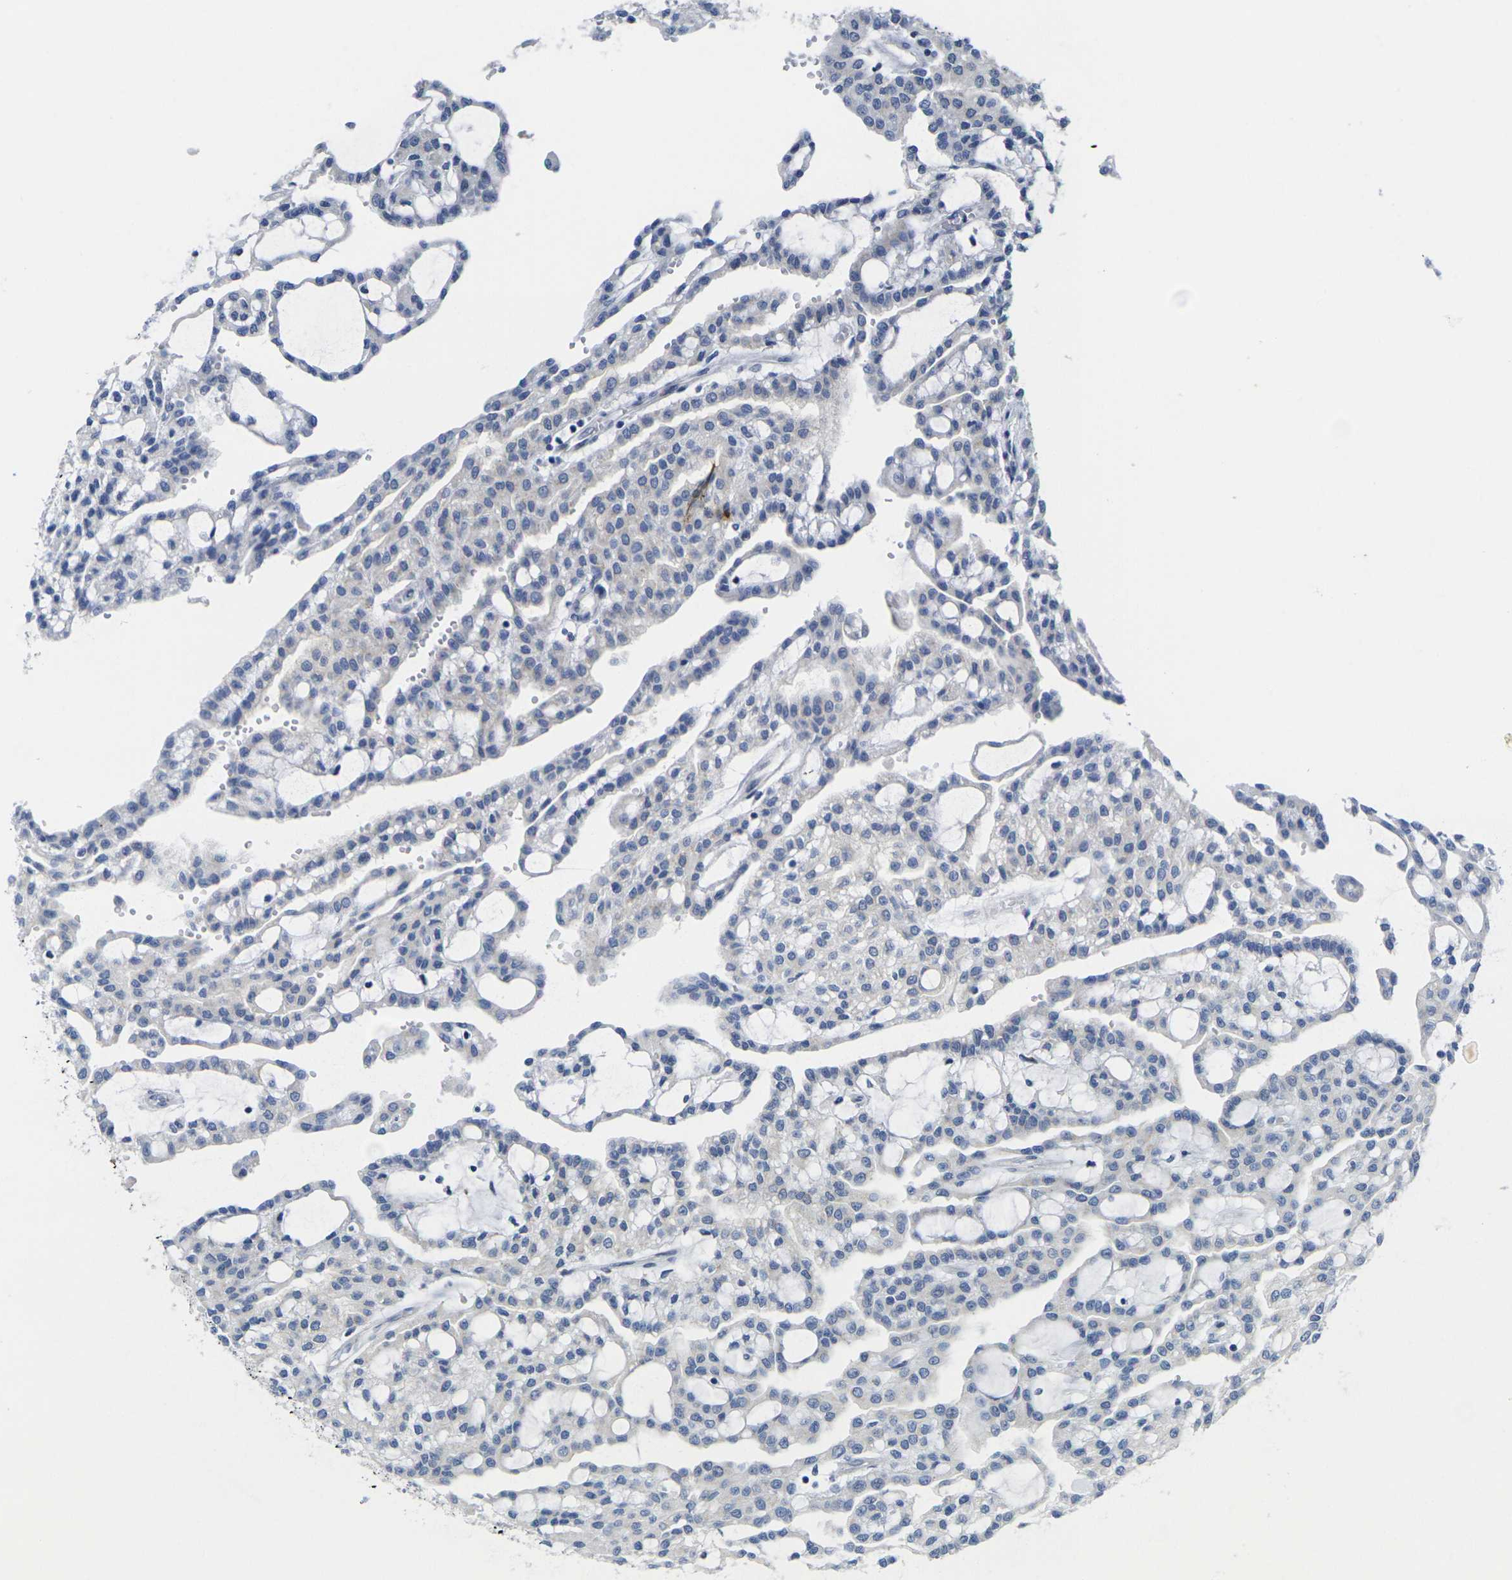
{"staining": {"intensity": "negative", "quantity": "none", "location": "none"}, "tissue": "renal cancer", "cell_type": "Tumor cells", "image_type": "cancer", "snomed": [{"axis": "morphology", "description": "Adenocarcinoma, NOS"}, {"axis": "topography", "description": "Kidney"}], "caption": "DAB immunohistochemical staining of renal adenocarcinoma shows no significant positivity in tumor cells.", "gene": "CRK", "patient": {"sex": "male", "age": 63}}